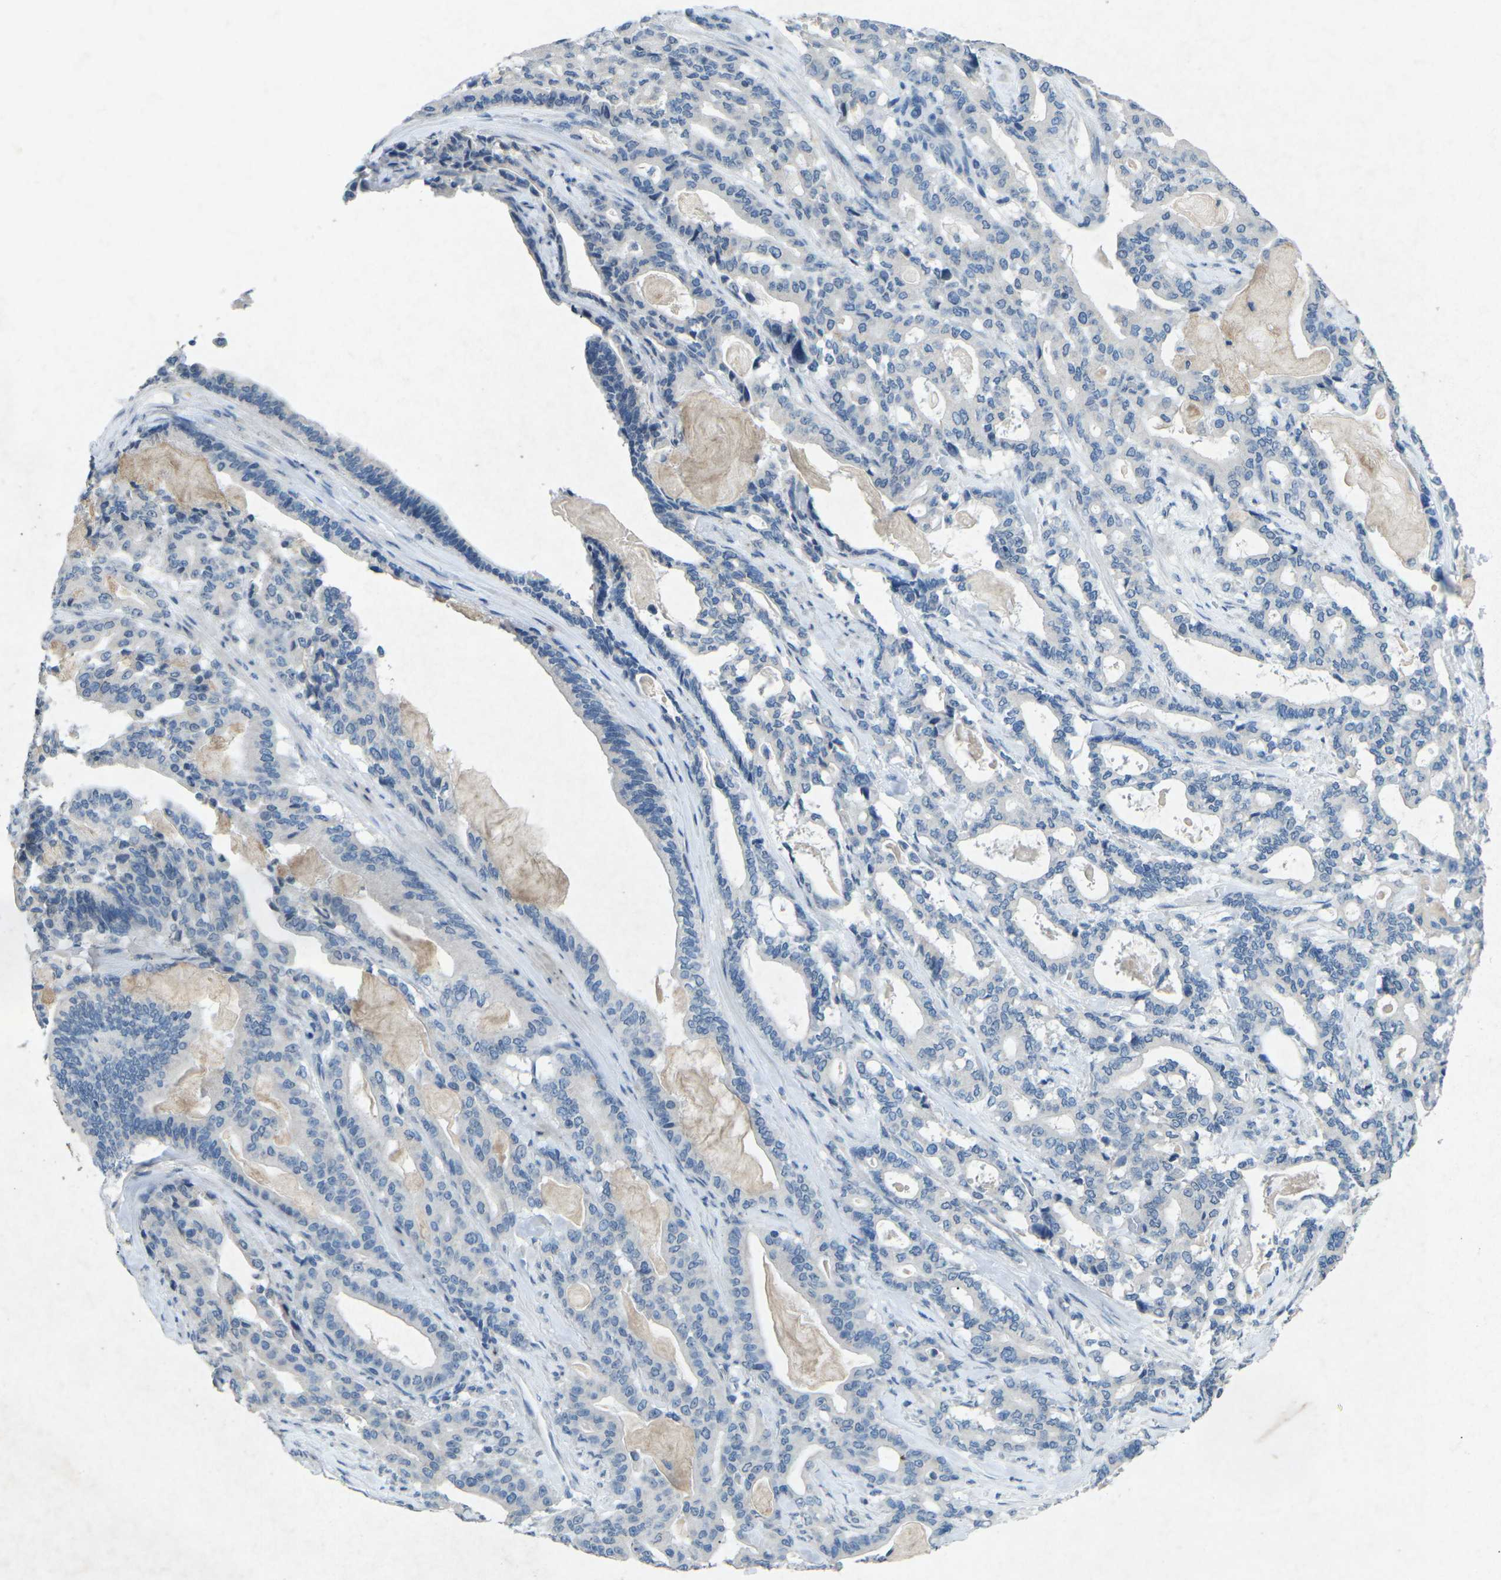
{"staining": {"intensity": "negative", "quantity": "none", "location": "none"}, "tissue": "pancreatic cancer", "cell_type": "Tumor cells", "image_type": "cancer", "snomed": [{"axis": "morphology", "description": "Adenocarcinoma, NOS"}, {"axis": "topography", "description": "Pancreas"}], "caption": "Immunohistochemistry (IHC) of human adenocarcinoma (pancreatic) exhibits no positivity in tumor cells.", "gene": "A1BG", "patient": {"sex": "male", "age": 63}}